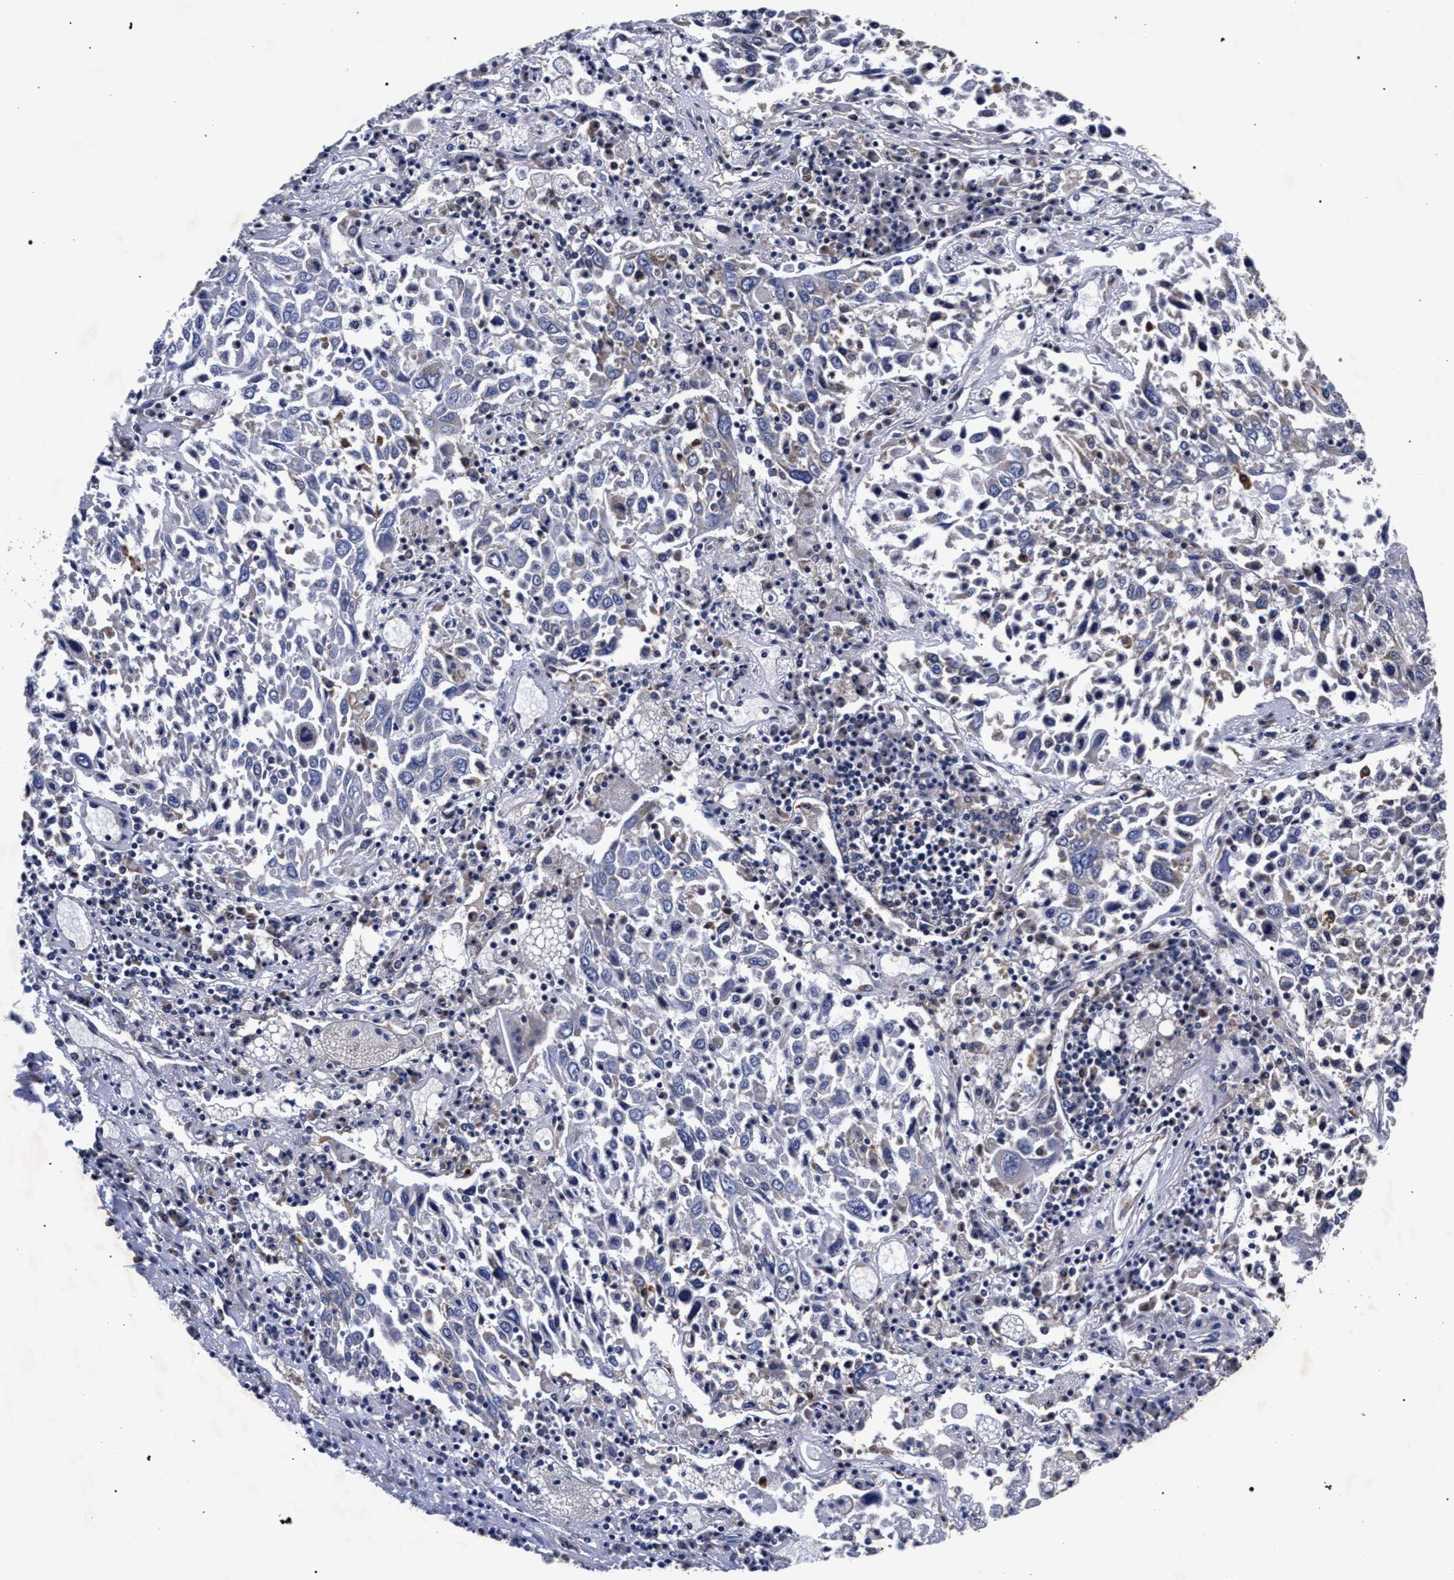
{"staining": {"intensity": "negative", "quantity": "none", "location": "none"}, "tissue": "lung cancer", "cell_type": "Tumor cells", "image_type": "cancer", "snomed": [{"axis": "morphology", "description": "Squamous cell carcinoma, NOS"}, {"axis": "topography", "description": "Lung"}], "caption": "Tumor cells show no significant staining in squamous cell carcinoma (lung). (Stains: DAB (3,3'-diaminobenzidine) IHC with hematoxylin counter stain, Microscopy: brightfield microscopy at high magnification).", "gene": "CFAP95", "patient": {"sex": "male", "age": 65}}